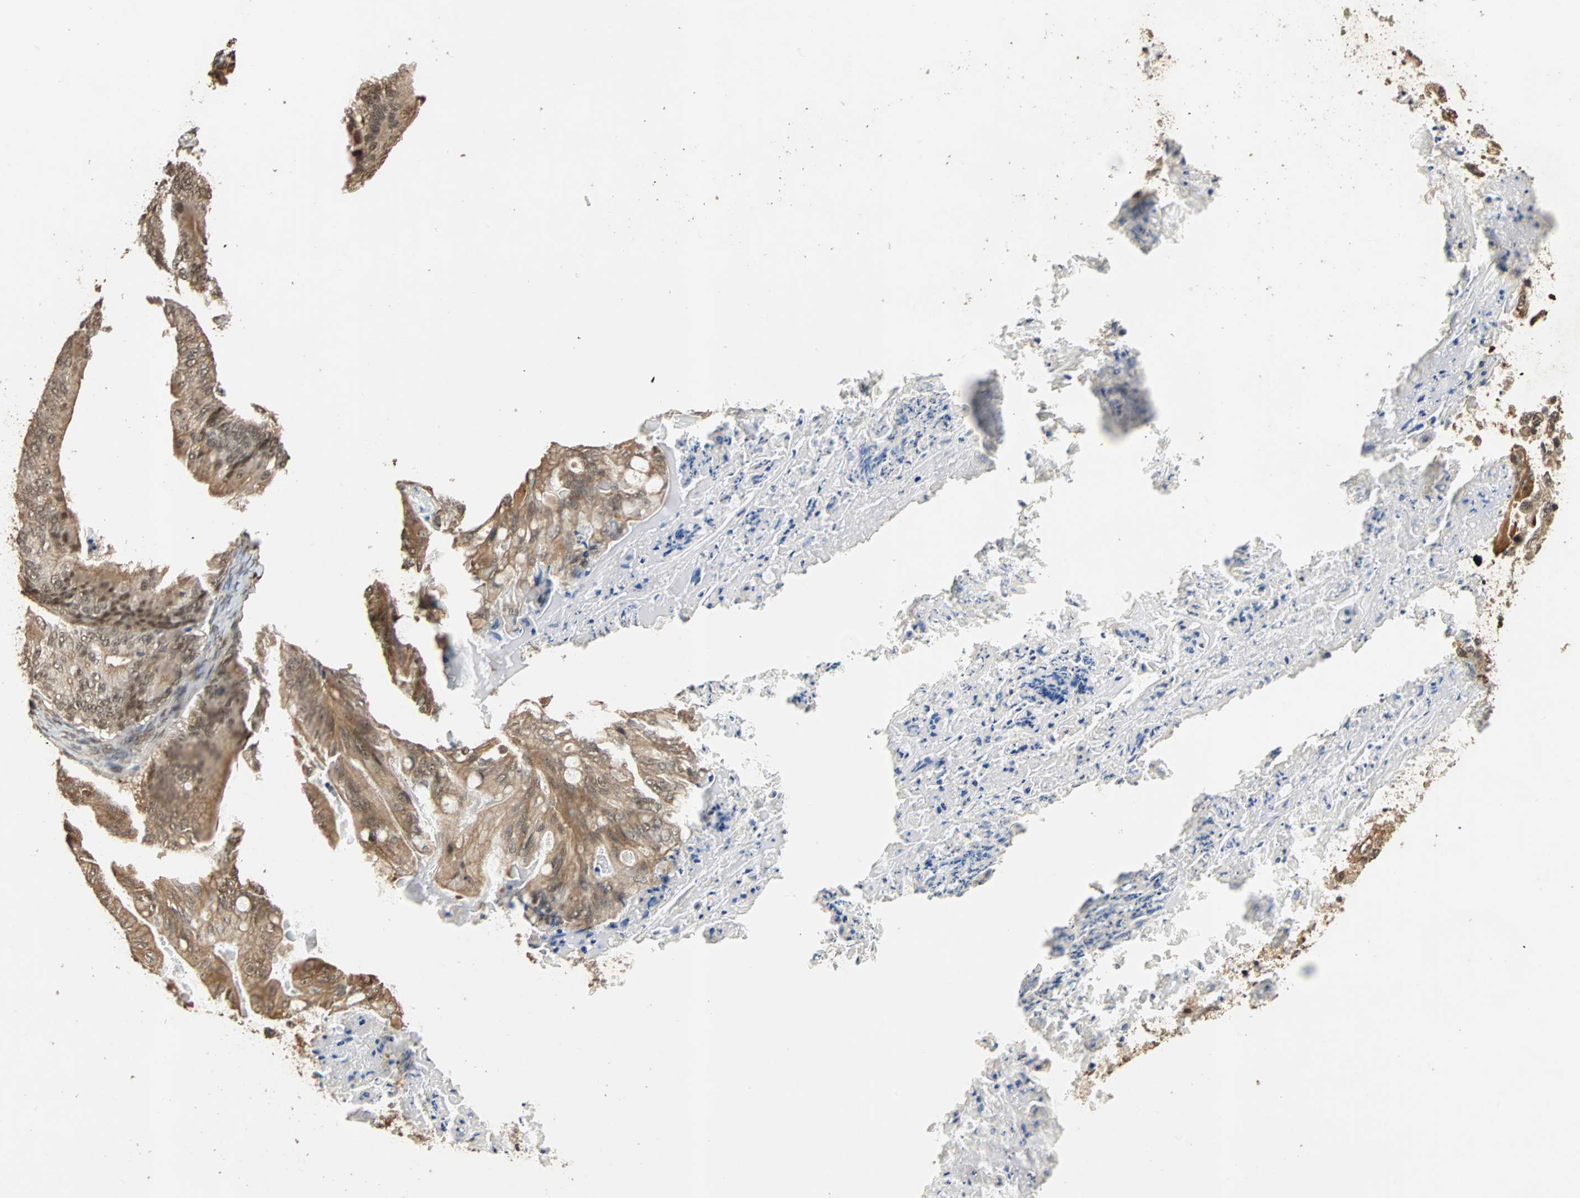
{"staining": {"intensity": "moderate", "quantity": ">75%", "location": "cytoplasmic/membranous,nuclear"}, "tissue": "ovarian cancer", "cell_type": "Tumor cells", "image_type": "cancer", "snomed": [{"axis": "morphology", "description": "Cystadenocarcinoma, mucinous, NOS"}, {"axis": "topography", "description": "Ovary"}], "caption": "This image reveals ovarian cancer stained with IHC to label a protein in brown. The cytoplasmic/membranous and nuclear of tumor cells show moderate positivity for the protein. Nuclei are counter-stained blue.", "gene": "CDC5L", "patient": {"sex": "female", "age": 37}}